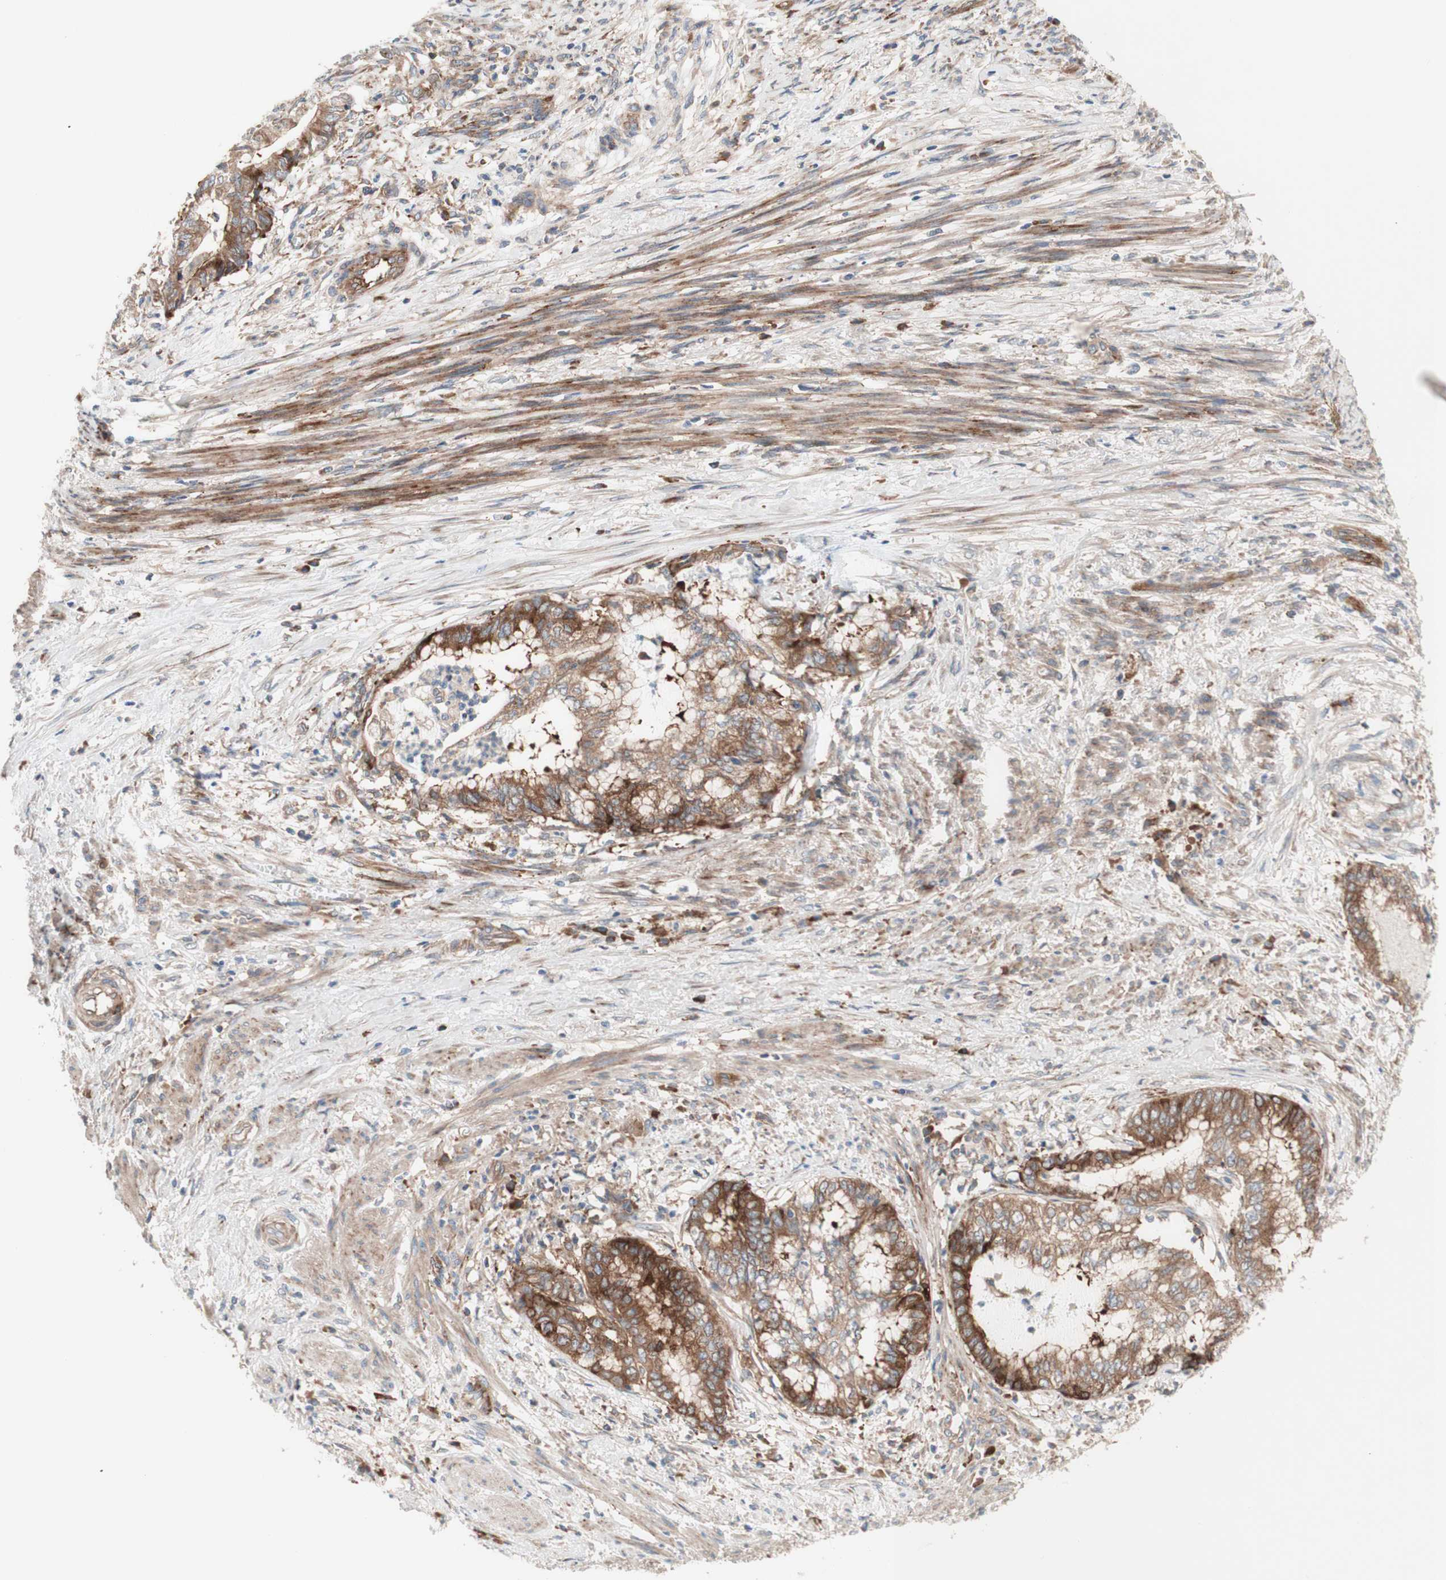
{"staining": {"intensity": "moderate", "quantity": ">75%", "location": "cytoplasmic/membranous"}, "tissue": "endometrial cancer", "cell_type": "Tumor cells", "image_type": "cancer", "snomed": [{"axis": "morphology", "description": "Necrosis, NOS"}, {"axis": "morphology", "description": "Adenocarcinoma, NOS"}, {"axis": "topography", "description": "Endometrium"}], "caption": "A high-resolution image shows immunohistochemistry staining of endometrial cancer, which exhibits moderate cytoplasmic/membranous positivity in about >75% of tumor cells.", "gene": "CCN4", "patient": {"sex": "female", "age": 79}}